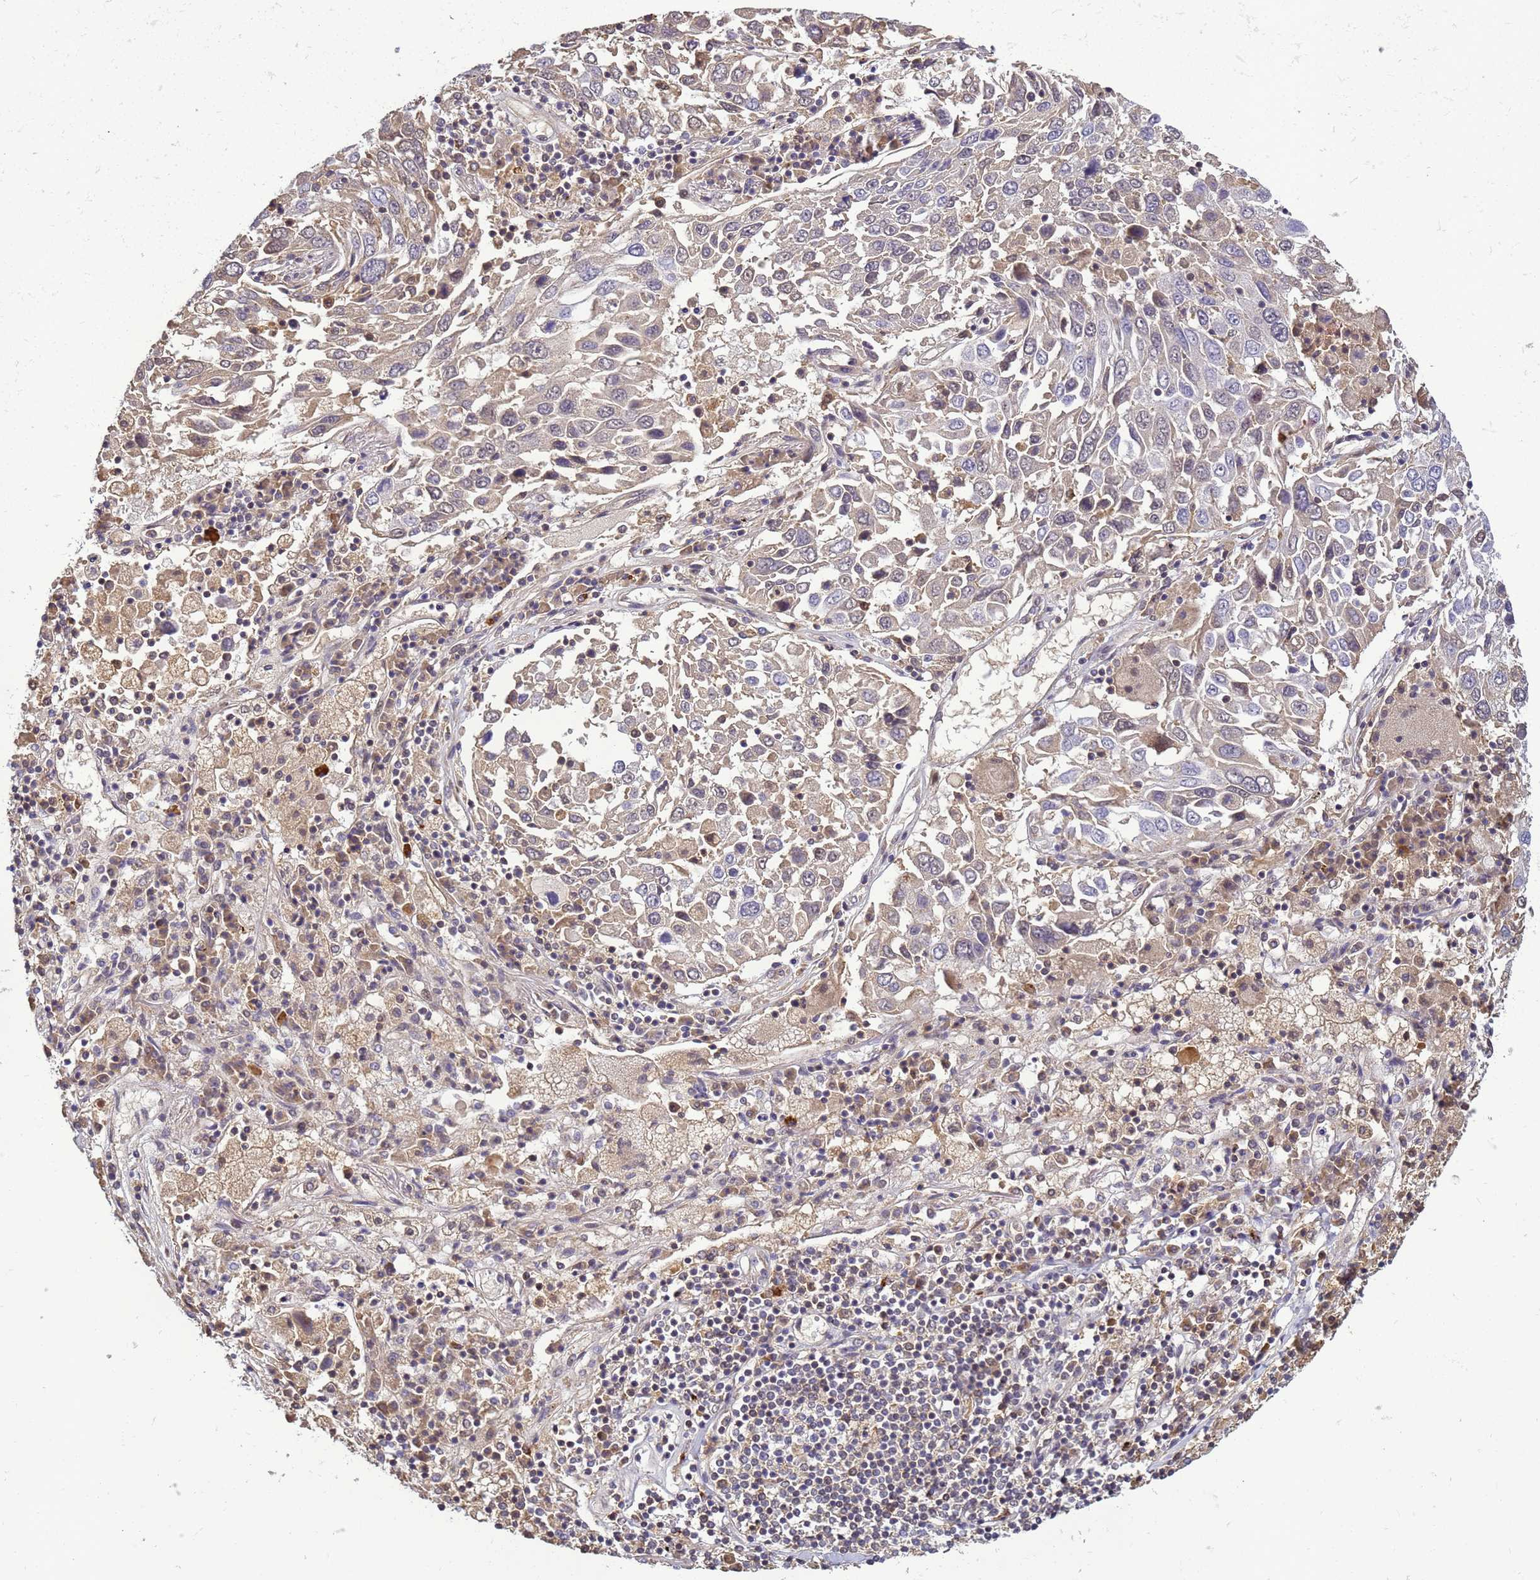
{"staining": {"intensity": "negative", "quantity": "none", "location": "none"}, "tissue": "lung cancer", "cell_type": "Tumor cells", "image_type": "cancer", "snomed": [{"axis": "morphology", "description": "Squamous cell carcinoma, NOS"}, {"axis": "topography", "description": "Lung"}], "caption": "An immunohistochemistry histopathology image of lung cancer (squamous cell carcinoma) is shown. There is no staining in tumor cells of lung cancer (squamous cell carcinoma).", "gene": "TMEM74B", "patient": {"sex": "male", "age": 65}}